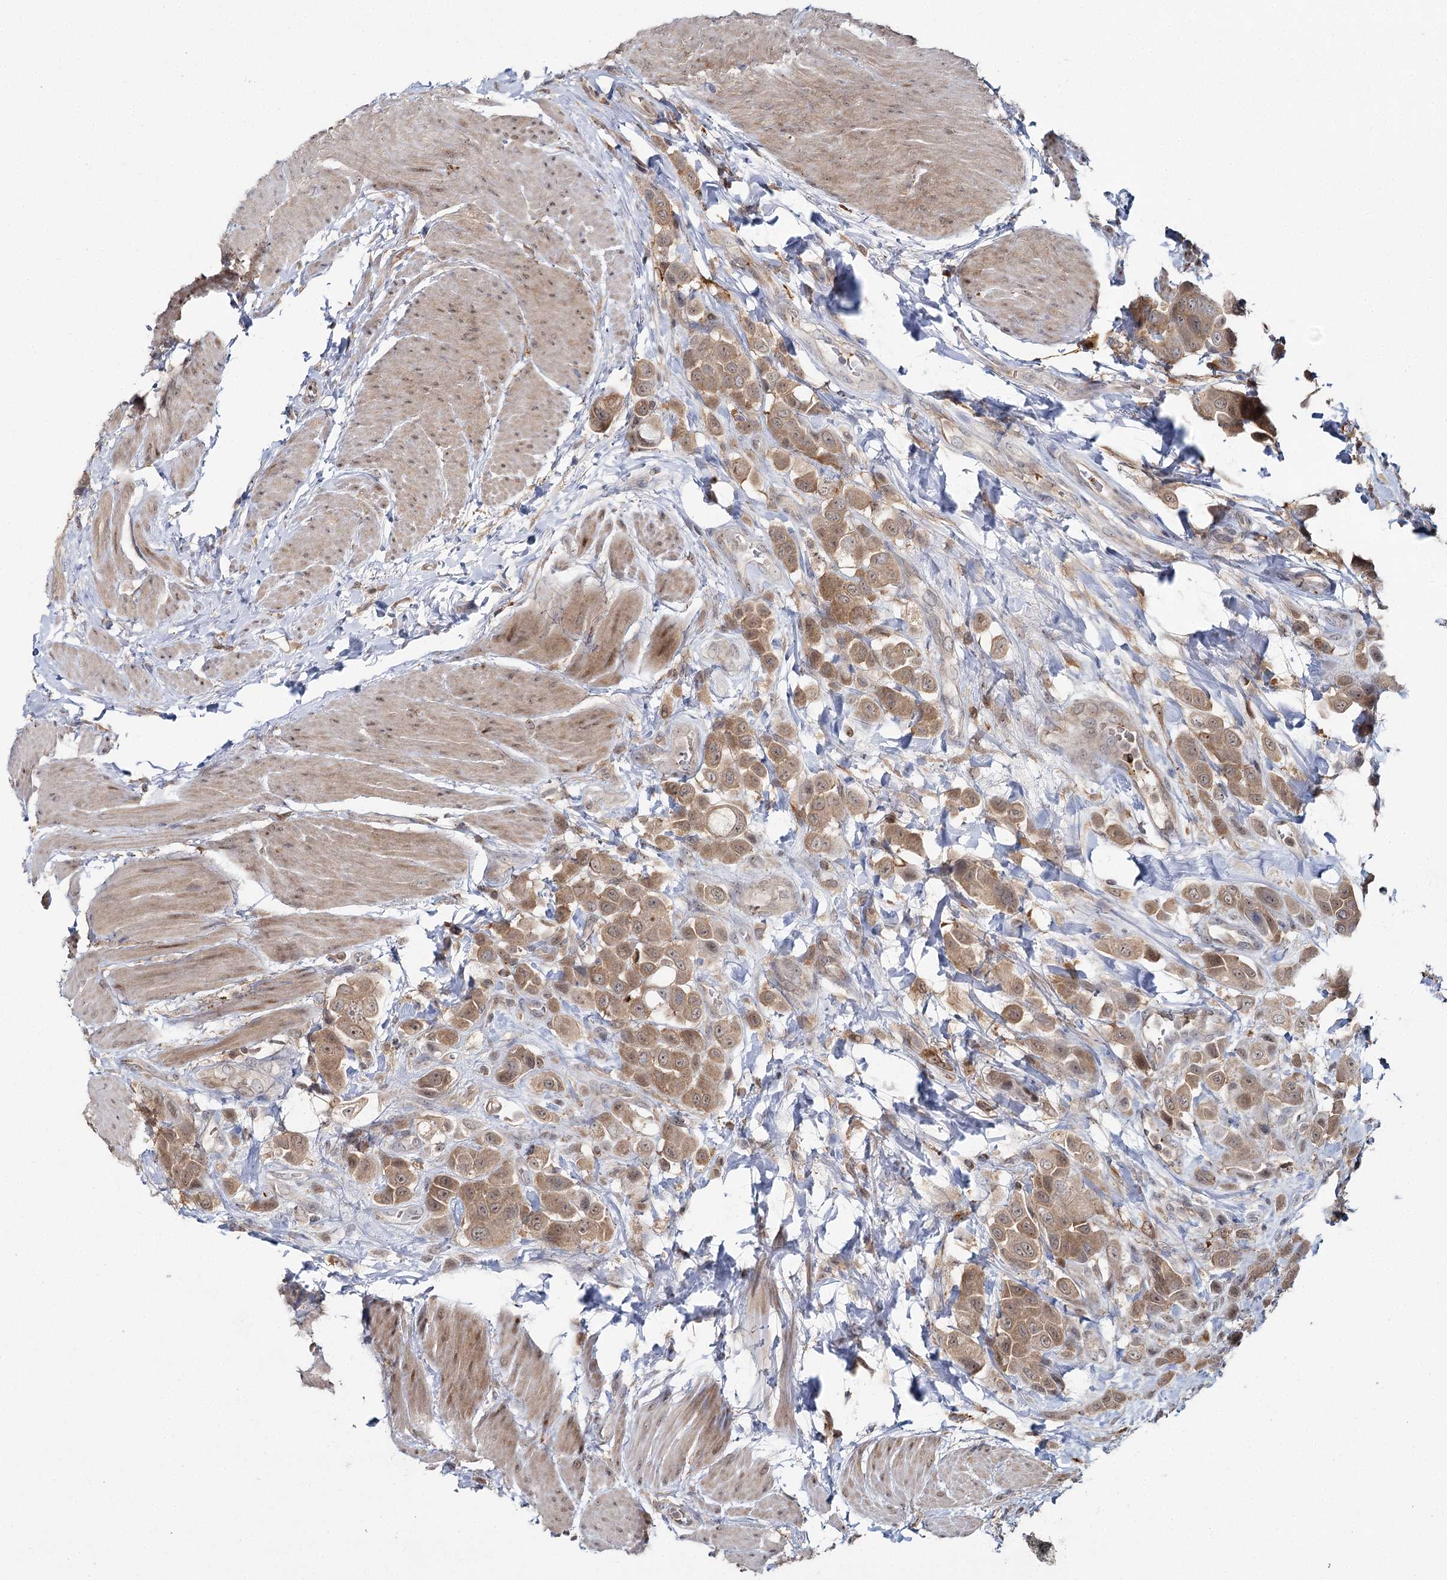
{"staining": {"intensity": "moderate", "quantity": ">75%", "location": "cytoplasmic/membranous"}, "tissue": "urothelial cancer", "cell_type": "Tumor cells", "image_type": "cancer", "snomed": [{"axis": "morphology", "description": "Urothelial carcinoma, High grade"}, {"axis": "topography", "description": "Urinary bladder"}], "caption": "Human urothelial cancer stained for a protein (brown) exhibits moderate cytoplasmic/membranous positive expression in about >75% of tumor cells.", "gene": "WDR44", "patient": {"sex": "male", "age": 50}}